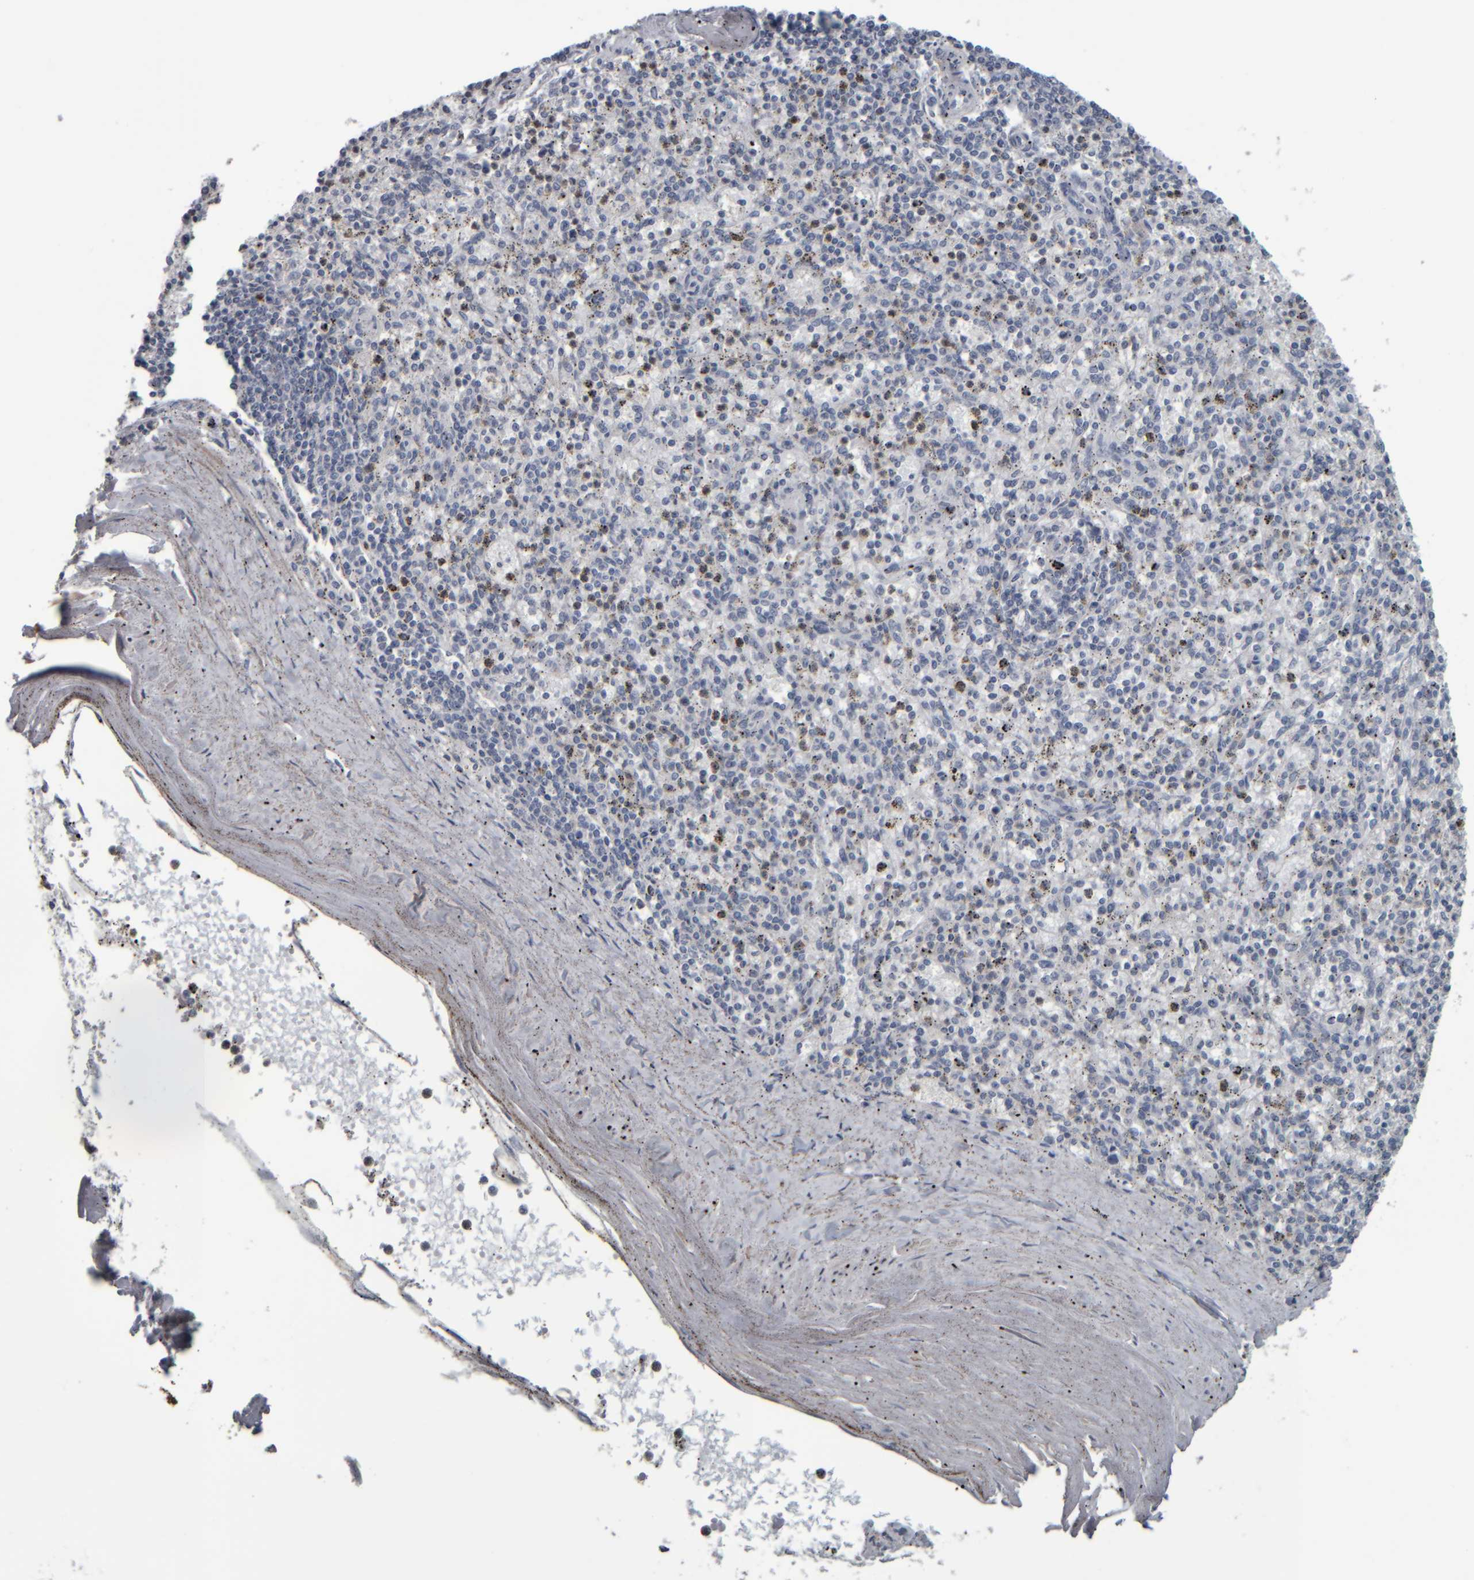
{"staining": {"intensity": "negative", "quantity": "none", "location": "none"}, "tissue": "spleen", "cell_type": "Cells in red pulp", "image_type": "normal", "snomed": [{"axis": "morphology", "description": "Normal tissue, NOS"}, {"axis": "topography", "description": "Spleen"}], "caption": "The IHC image has no significant positivity in cells in red pulp of spleen.", "gene": "CAVIN4", "patient": {"sex": "male", "age": 72}}